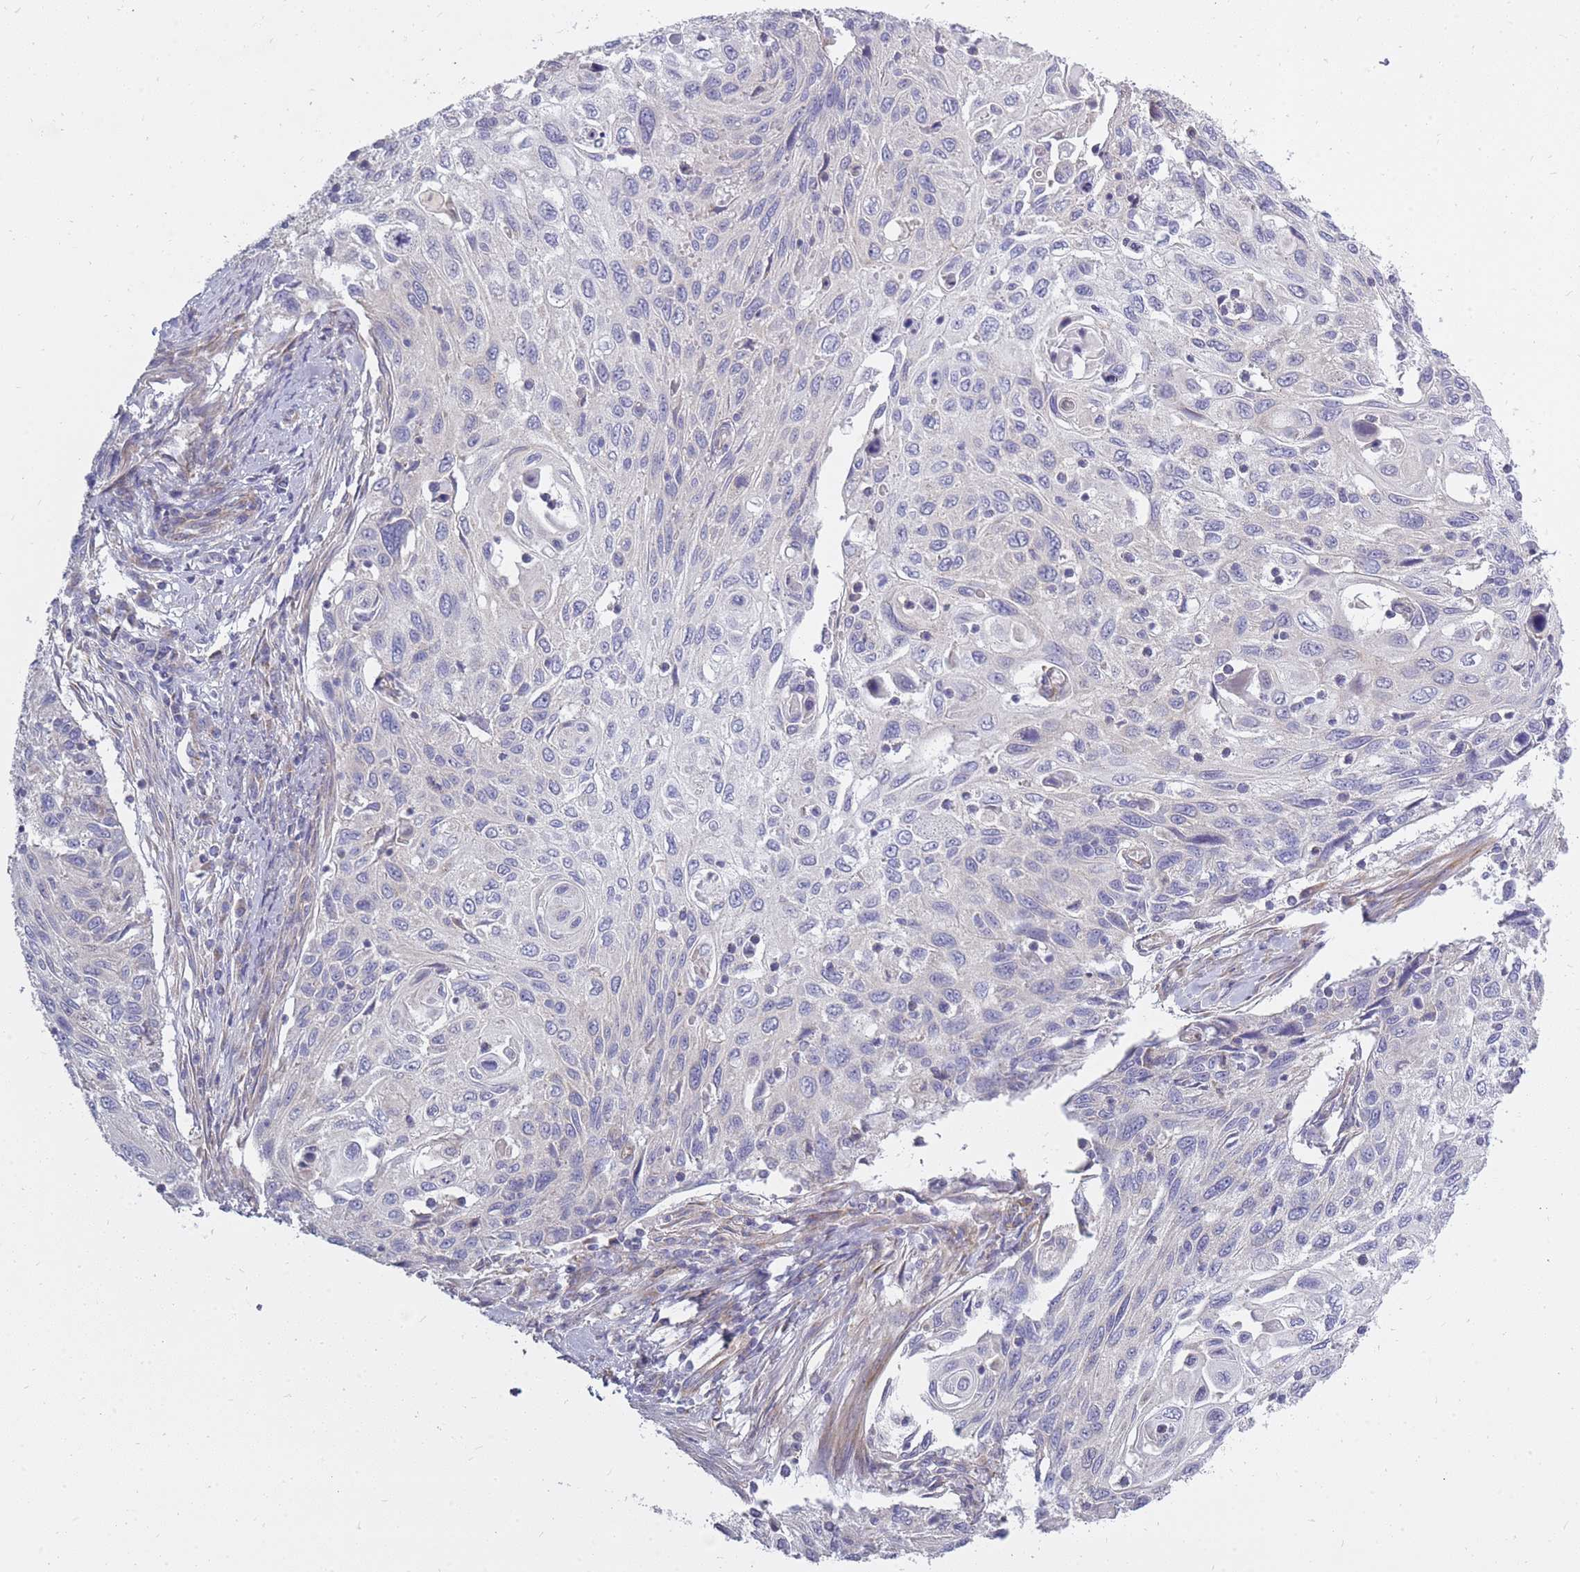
{"staining": {"intensity": "negative", "quantity": "none", "location": "none"}, "tissue": "cervical cancer", "cell_type": "Tumor cells", "image_type": "cancer", "snomed": [{"axis": "morphology", "description": "Squamous cell carcinoma, NOS"}, {"axis": "topography", "description": "Cervix"}], "caption": "The micrograph reveals no staining of tumor cells in cervical cancer (squamous cell carcinoma).", "gene": "ALKBH4", "patient": {"sex": "female", "age": 70}}